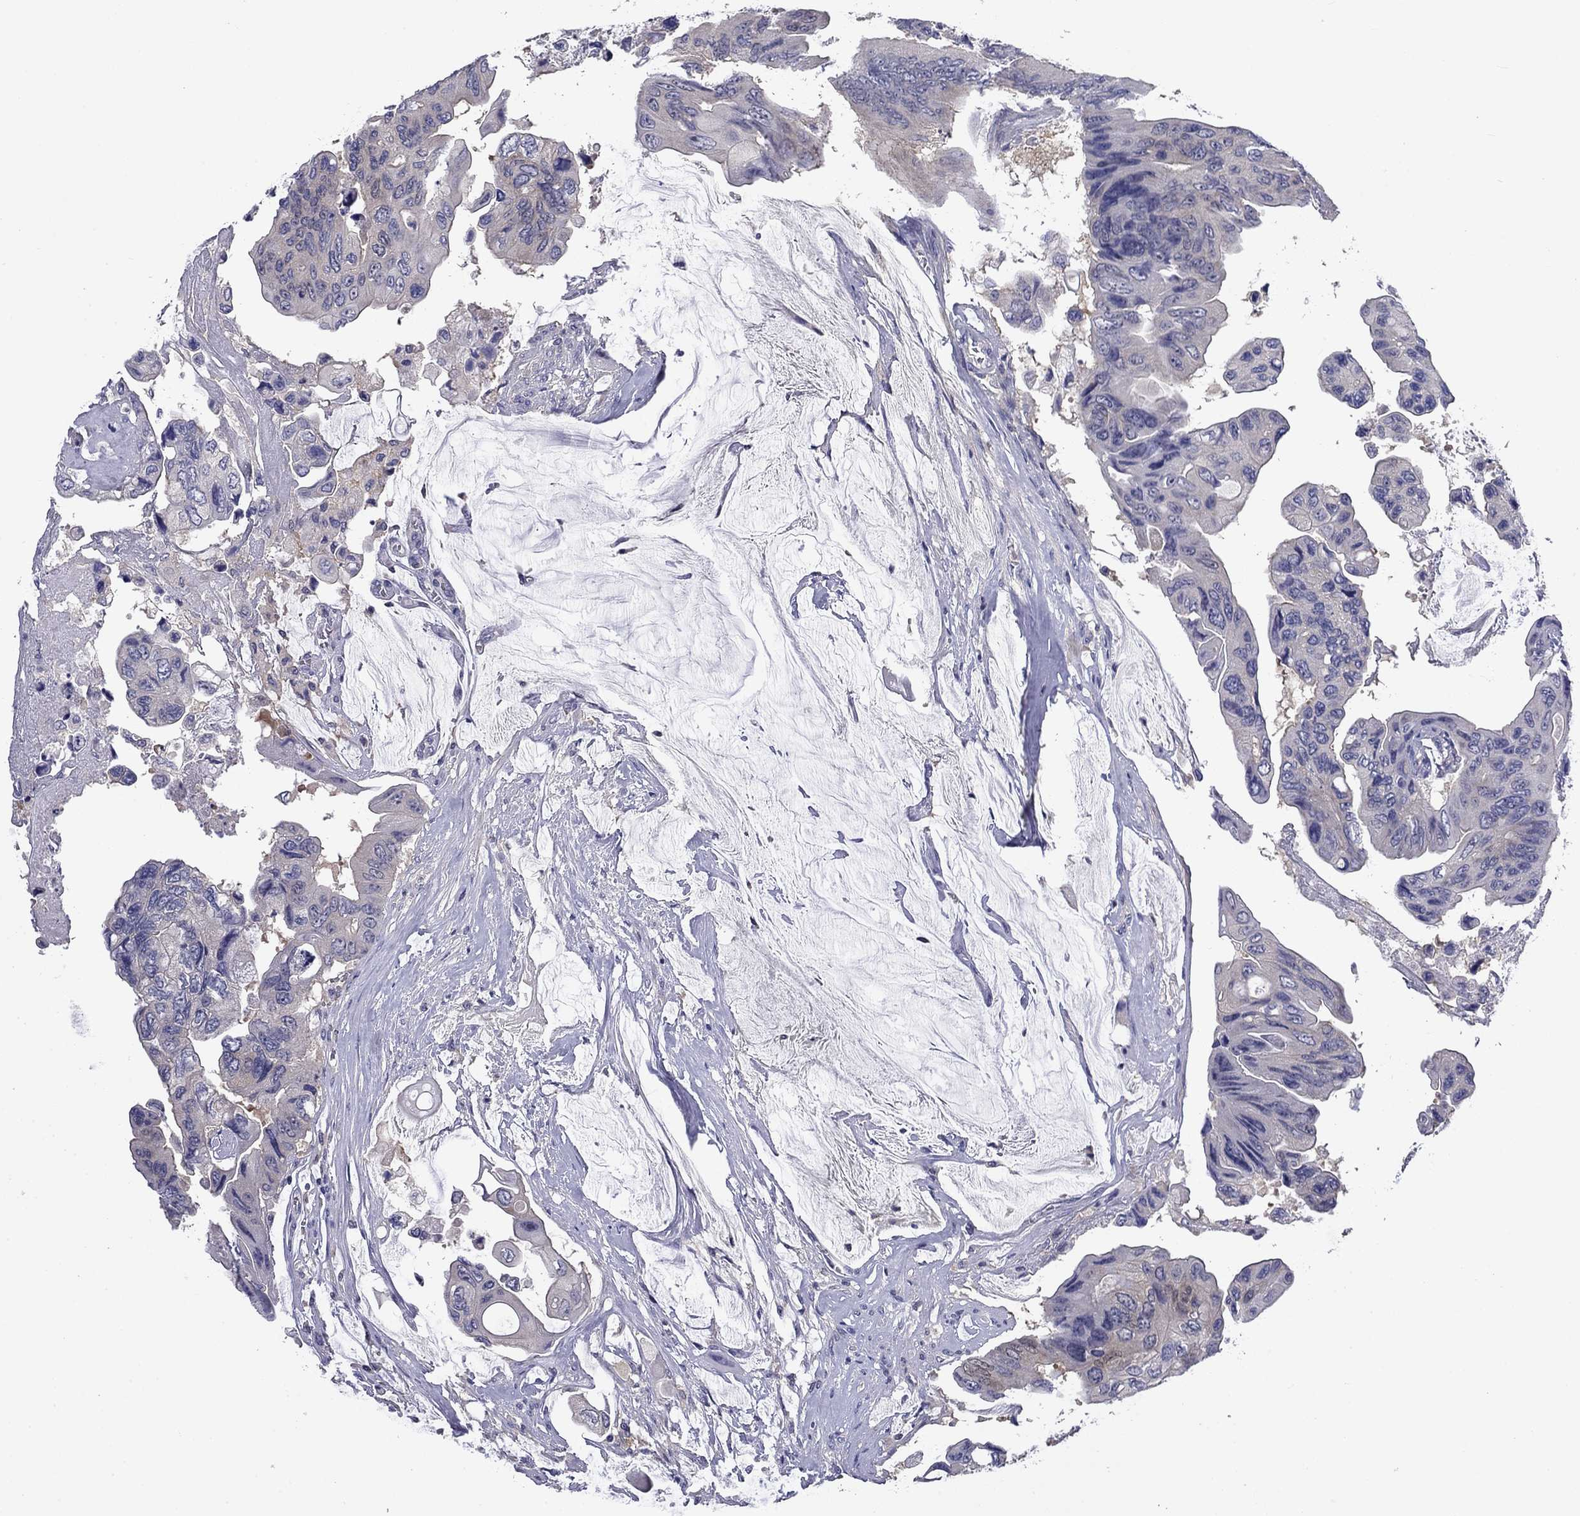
{"staining": {"intensity": "negative", "quantity": "none", "location": "none"}, "tissue": "colorectal cancer", "cell_type": "Tumor cells", "image_type": "cancer", "snomed": [{"axis": "morphology", "description": "Adenocarcinoma, NOS"}, {"axis": "topography", "description": "Rectum"}], "caption": "Immunohistochemistry (IHC) image of neoplastic tissue: colorectal cancer (adenocarcinoma) stained with DAB displays no significant protein positivity in tumor cells.", "gene": "POU2F2", "patient": {"sex": "male", "age": 63}}